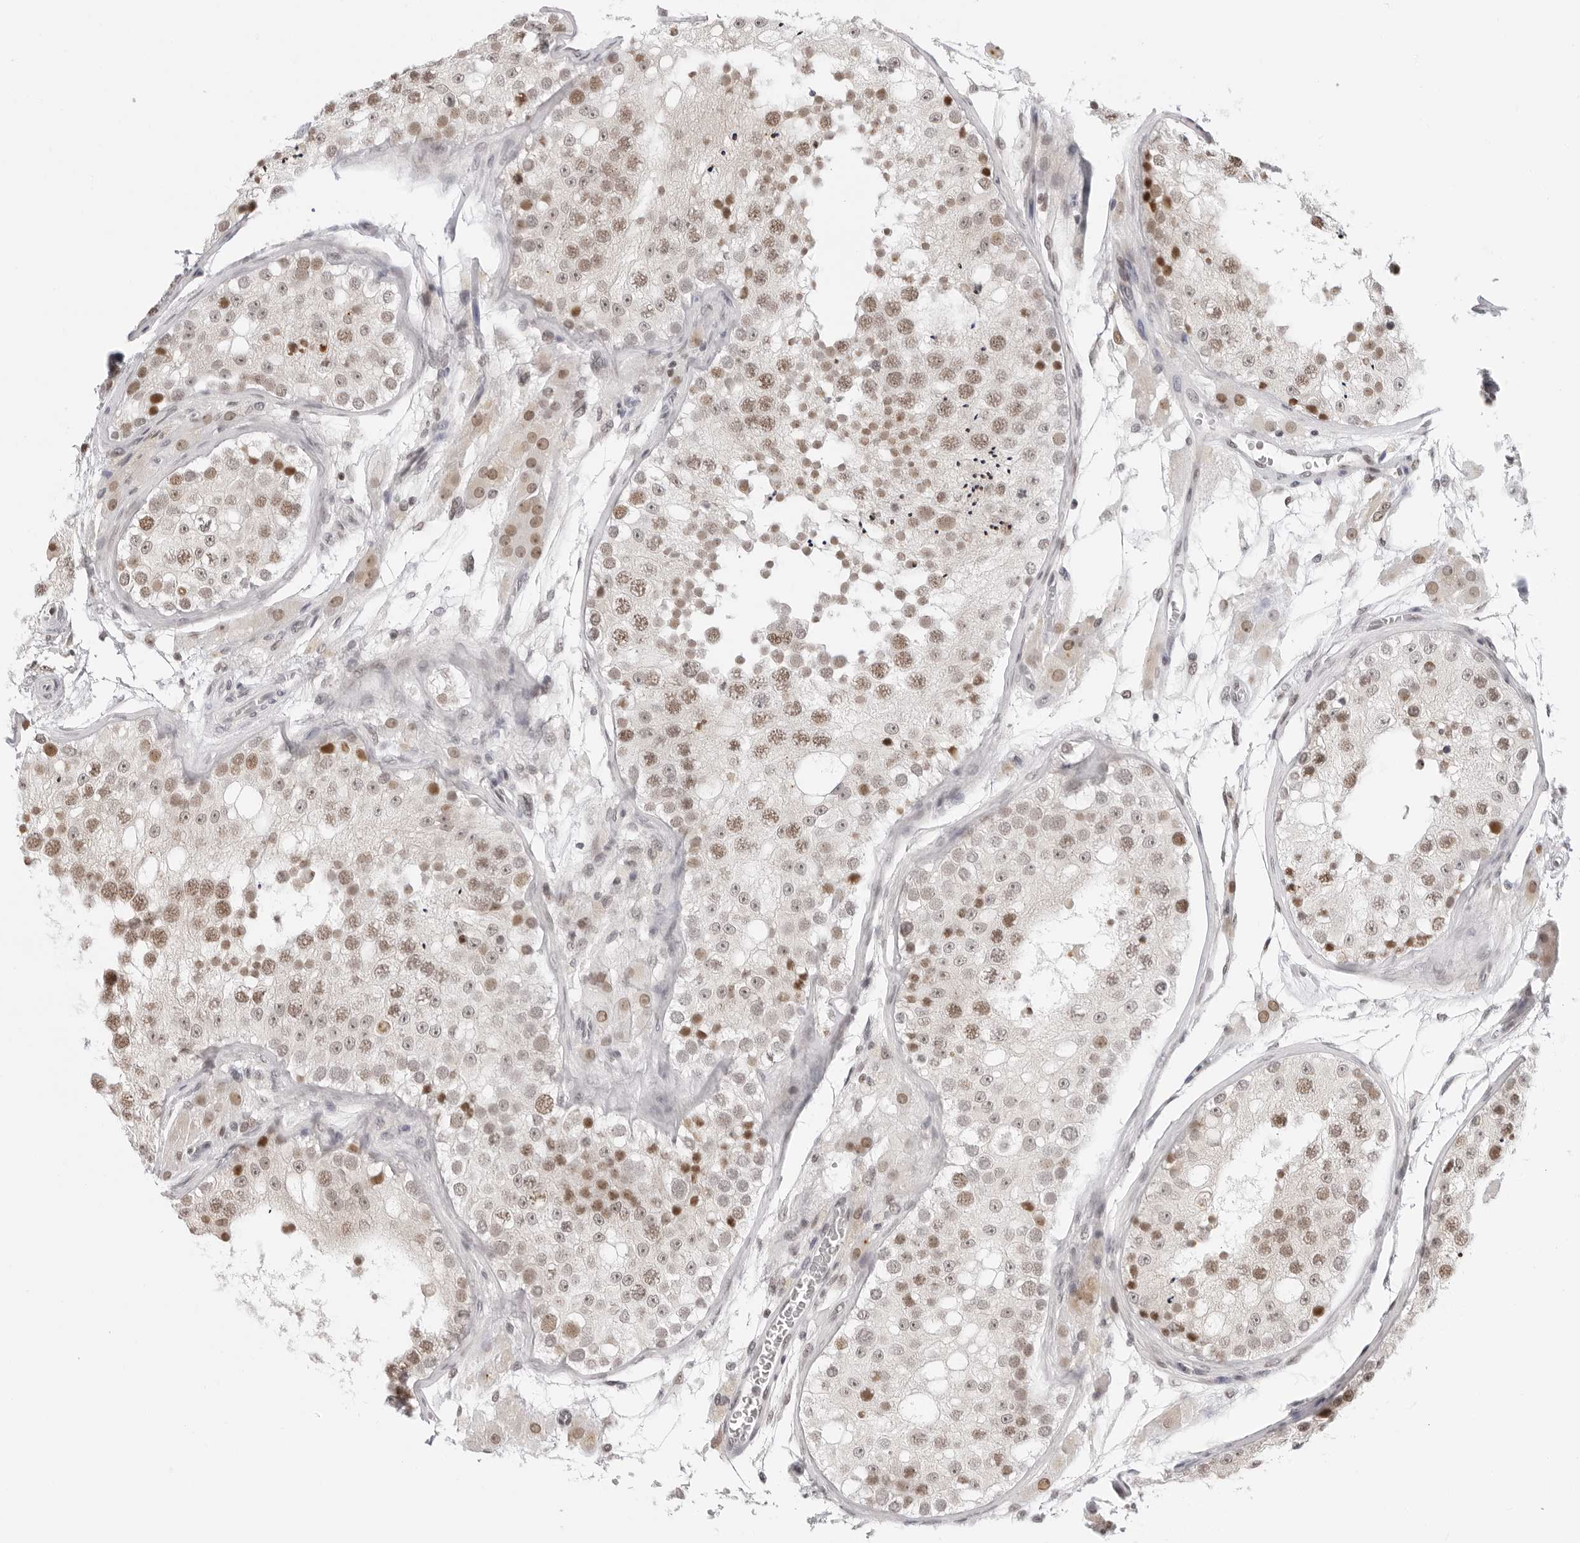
{"staining": {"intensity": "moderate", "quantity": "25%-75%", "location": "cytoplasmic/membranous,nuclear"}, "tissue": "testis", "cell_type": "Cells in seminiferous ducts", "image_type": "normal", "snomed": [{"axis": "morphology", "description": "Normal tissue, NOS"}, {"axis": "topography", "description": "Testis"}], "caption": "High-magnification brightfield microscopy of unremarkable testis stained with DAB (3,3'-diaminobenzidine) (brown) and counterstained with hematoxylin (blue). cells in seminiferous ducts exhibit moderate cytoplasmic/membranous,nuclear expression is appreciated in approximately25%-75% of cells.", "gene": "MSH6", "patient": {"sex": "male", "age": 26}}